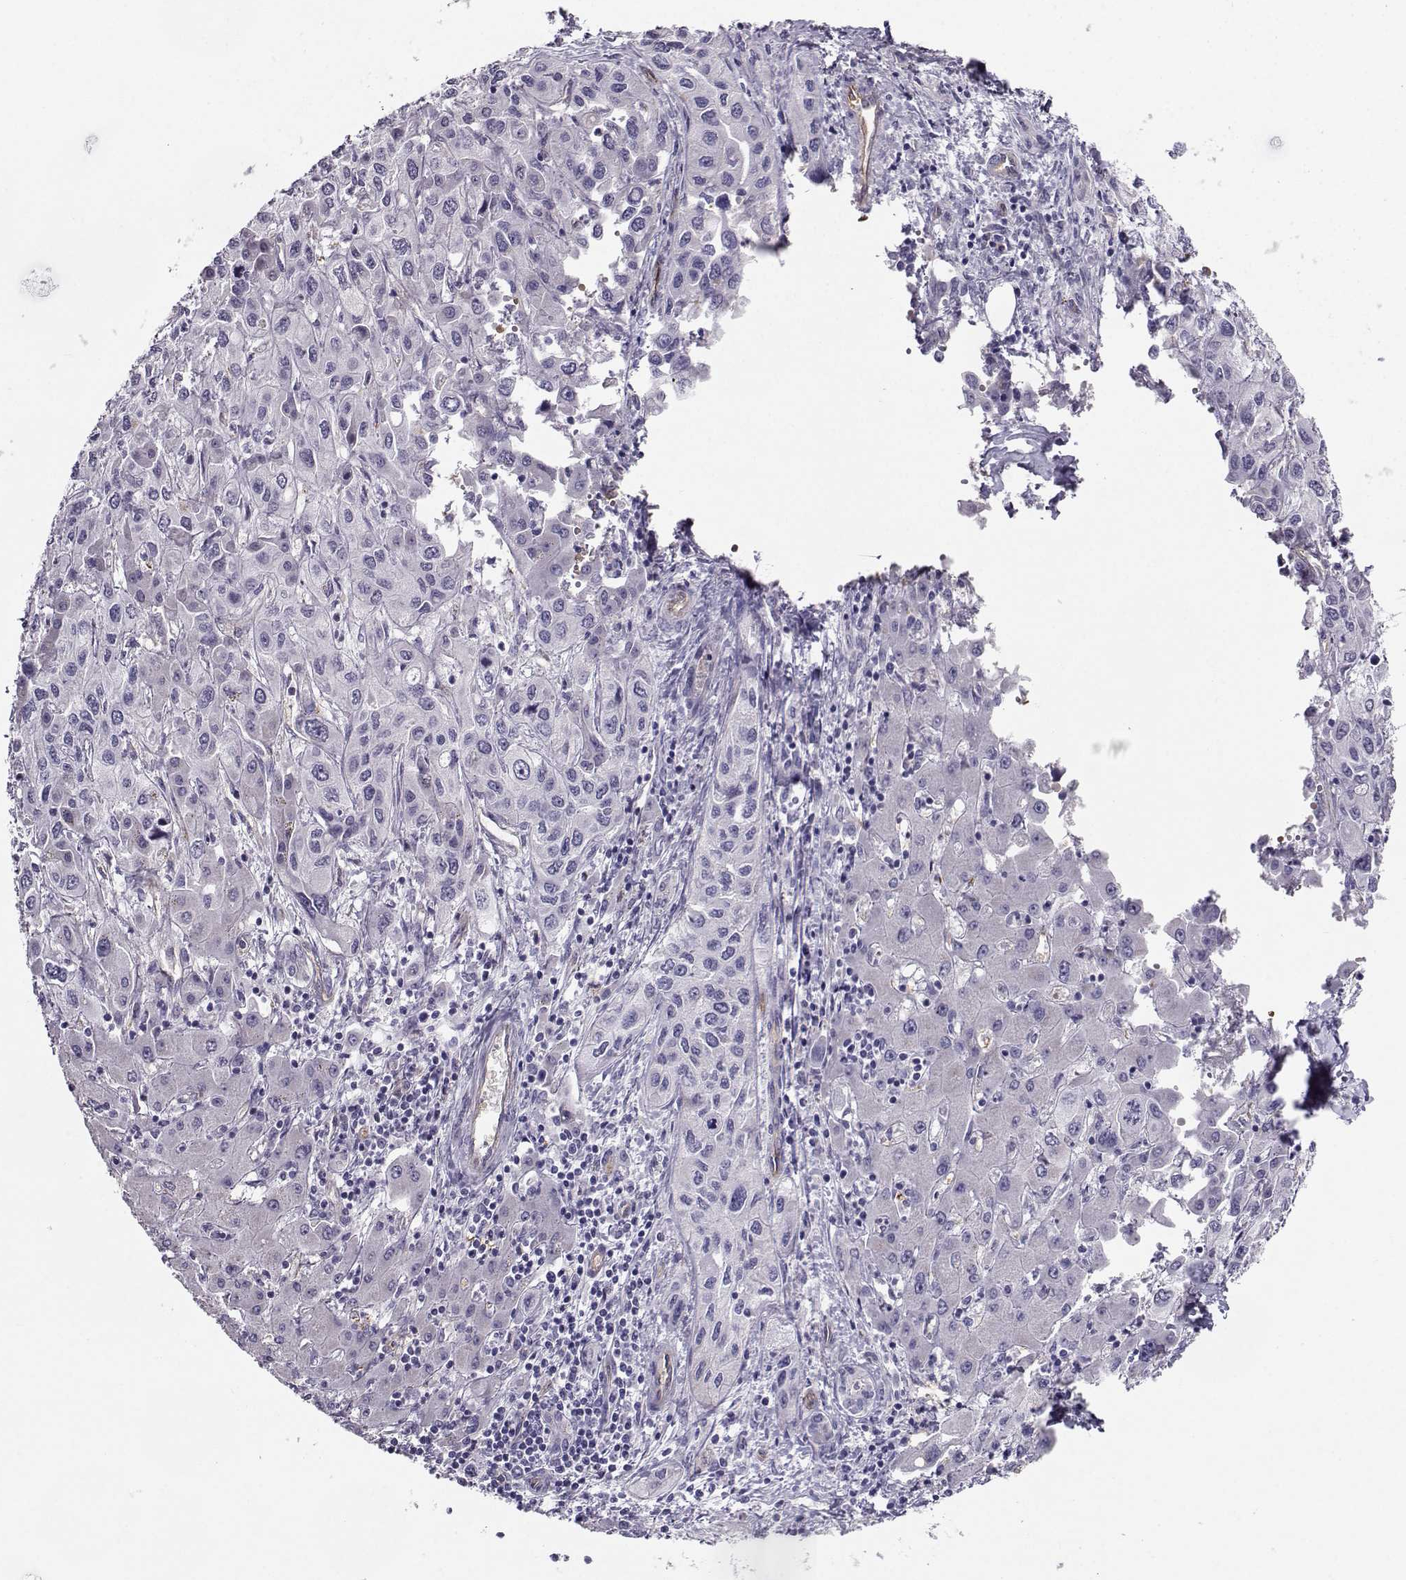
{"staining": {"intensity": "negative", "quantity": "none", "location": "none"}, "tissue": "liver cancer", "cell_type": "Tumor cells", "image_type": "cancer", "snomed": [{"axis": "morphology", "description": "Cholangiocarcinoma"}, {"axis": "topography", "description": "Liver"}], "caption": "This is an immunohistochemistry micrograph of liver cholangiocarcinoma. There is no expression in tumor cells.", "gene": "CLUL1", "patient": {"sex": "female", "age": 66}}